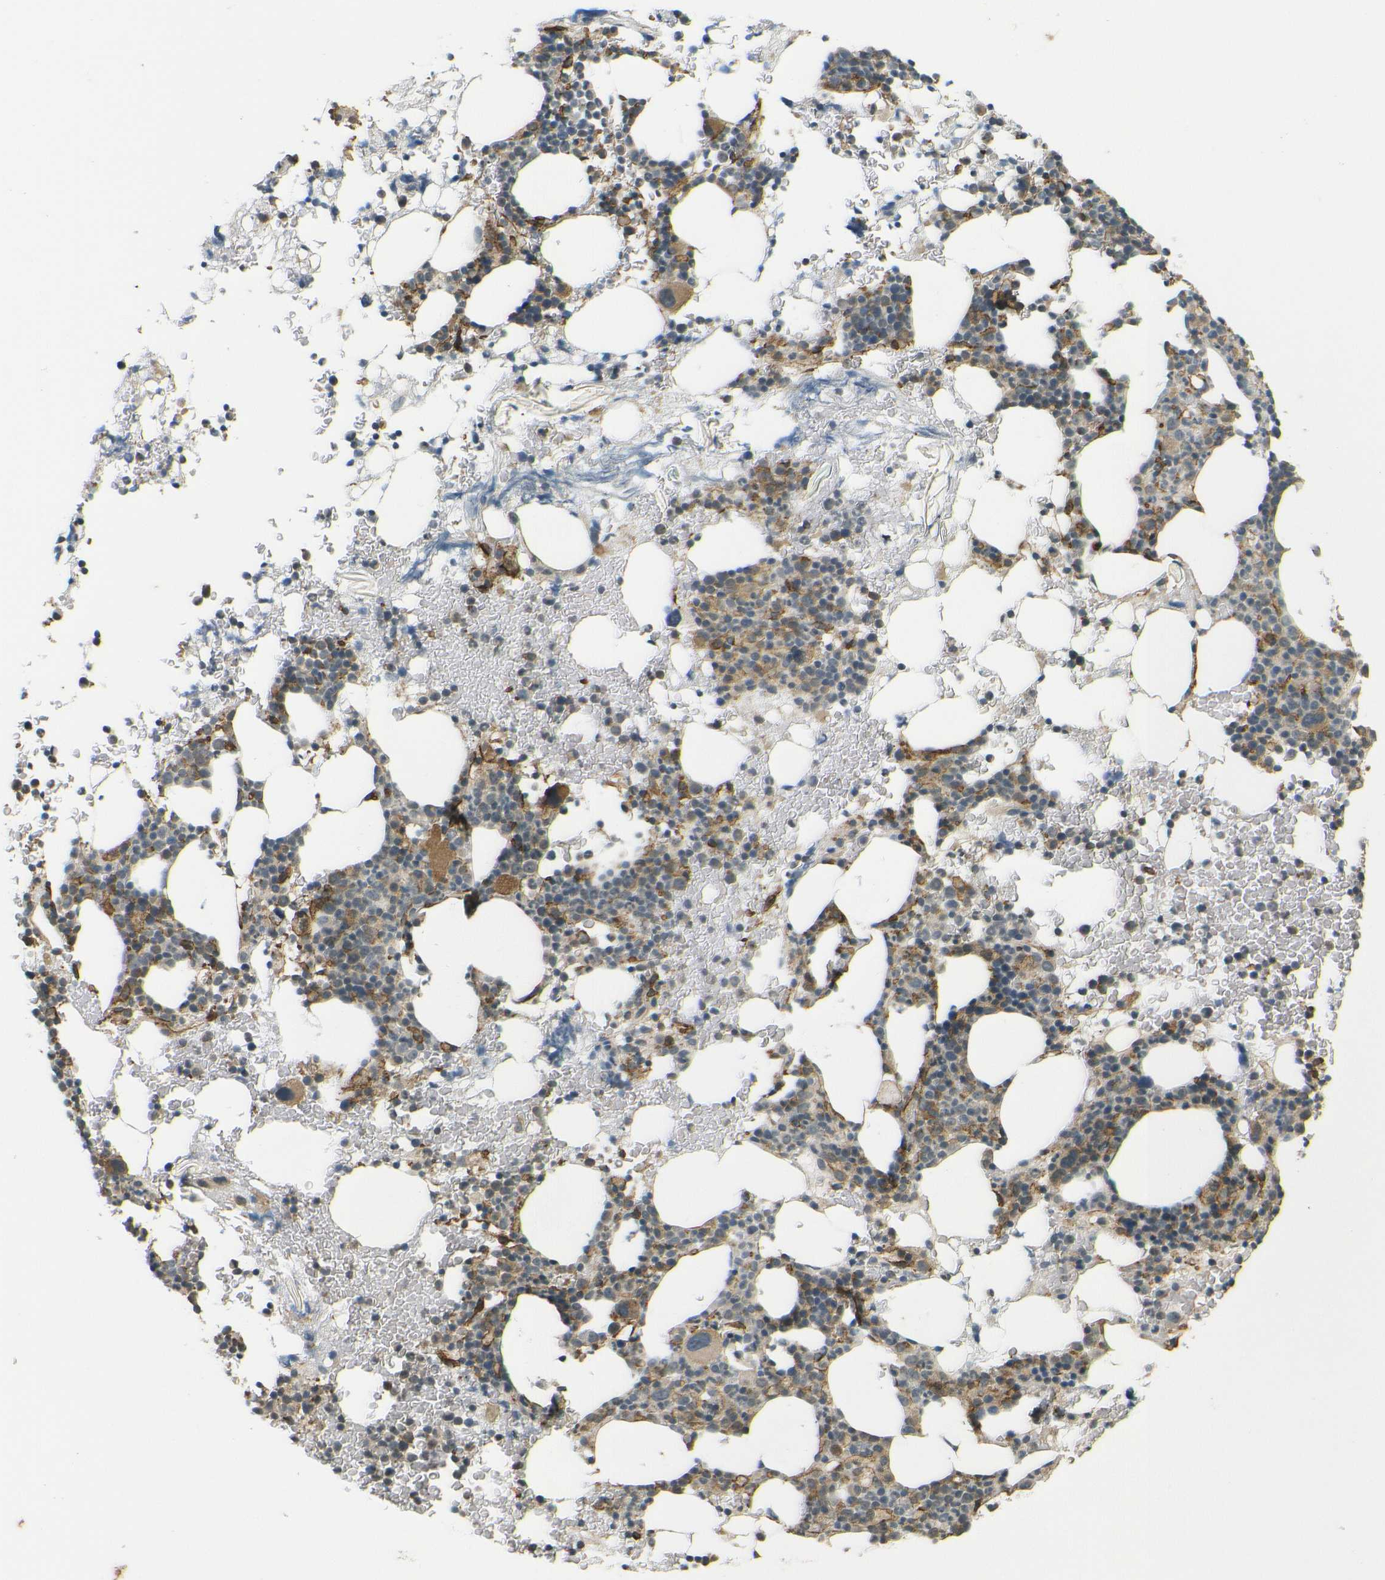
{"staining": {"intensity": "moderate", "quantity": "25%-75%", "location": "cytoplasmic/membranous"}, "tissue": "bone marrow", "cell_type": "Hematopoietic cells", "image_type": "normal", "snomed": [{"axis": "morphology", "description": "Normal tissue, NOS"}, {"axis": "morphology", "description": "Inflammation, NOS"}, {"axis": "topography", "description": "Bone marrow"}], "caption": "Bone marrow stained with a protein marker displays moderate staining in hematopoietic cells.", "gene": "DAB2", "patient": {"sex": "female", "age": 84}}